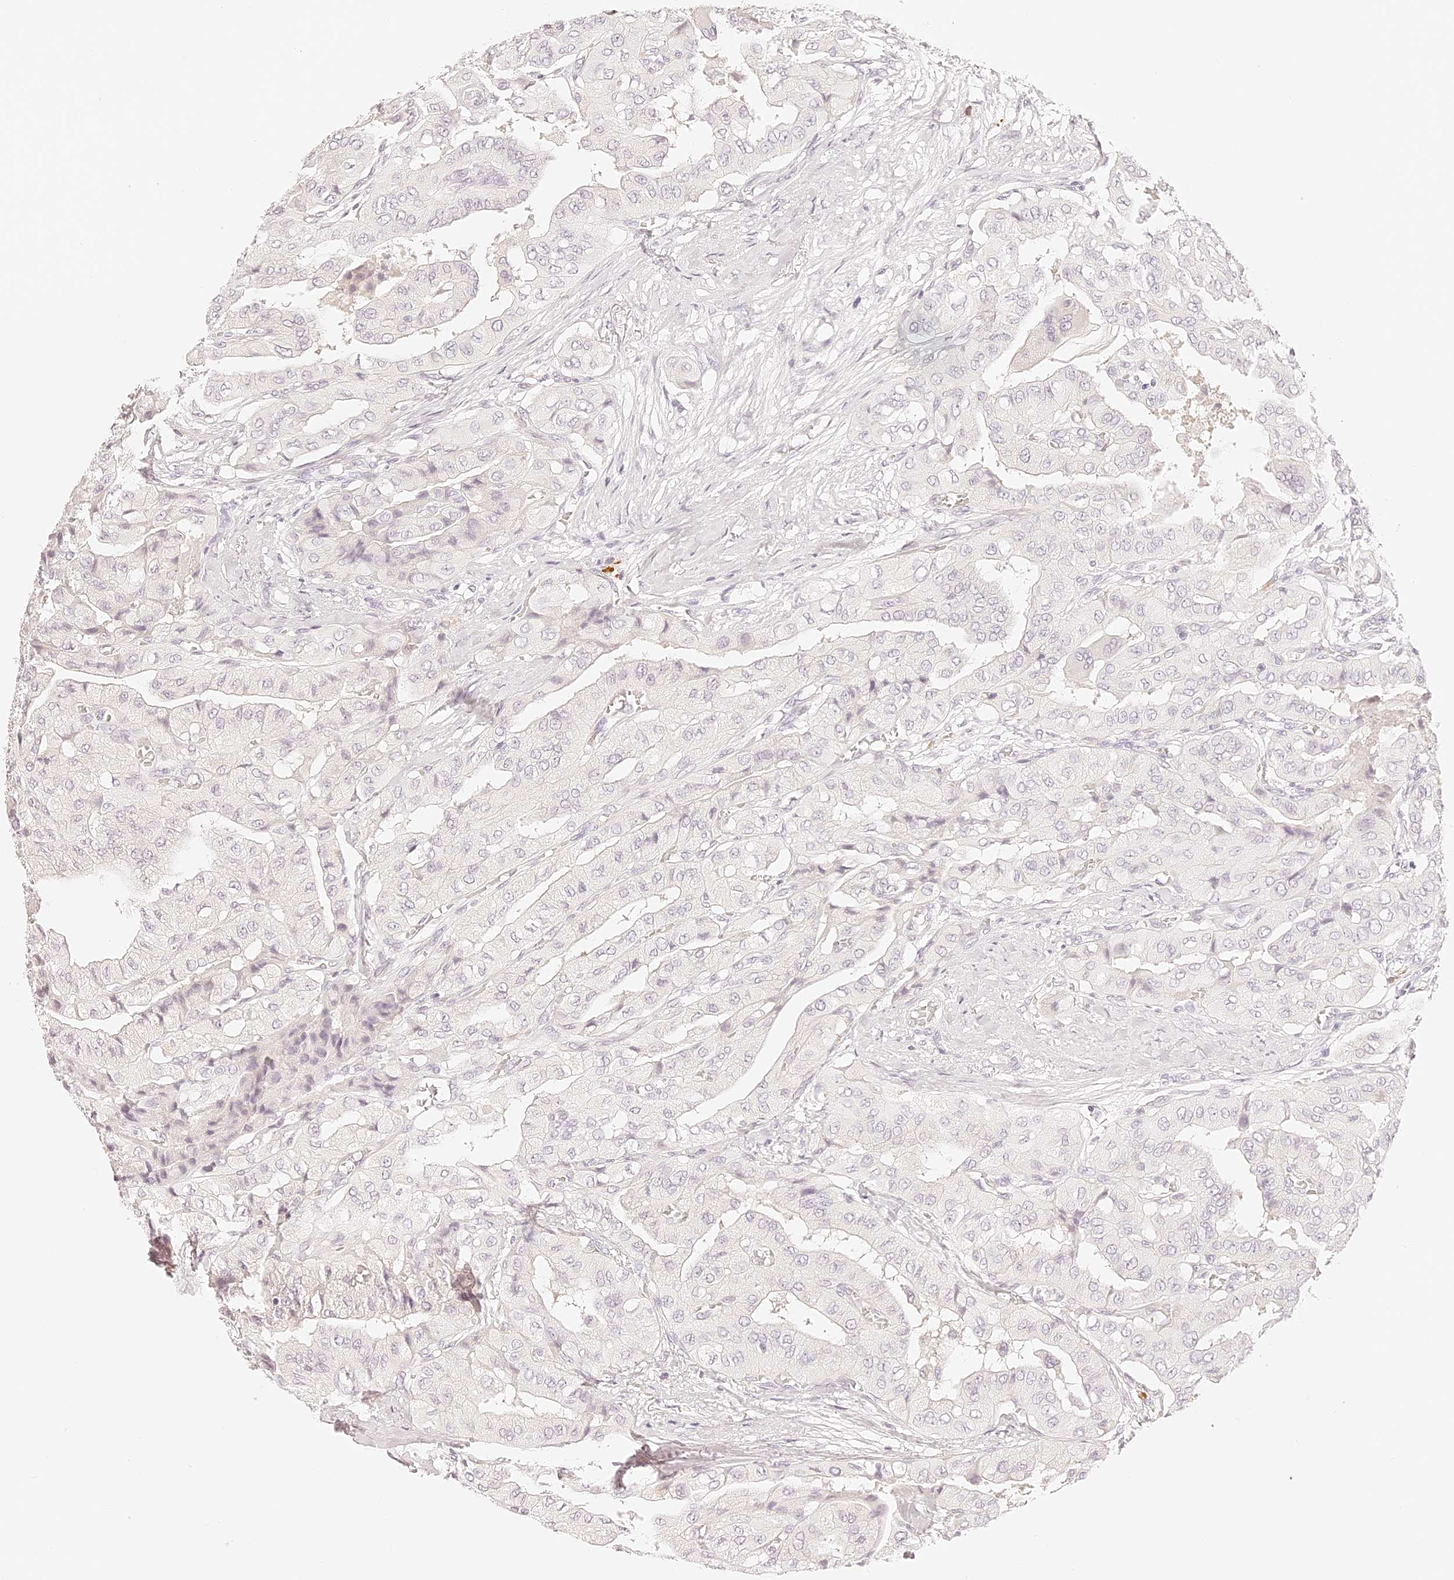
{"staining": {"intensity": "negative", "quantity": "none", "location": "none"}, "tissue": "thyroid cancer", "cell_type": "Tumor cells", "image_type": "cancer", "snomed": [{"axis": "morphology", "description": "Papillary adenocarcinoma, NOS"}, {"axis": "topography", "description": "Thyroid gland"}], "caption": "Immunohistochemistry (IHC) micrograph of thyroid cancer (papillary adenocarcinoma) stained for a protein (brown), which exhibits no positivity in tumor cells. (Immunohistochemistry, brightfield microscopy, high magnification).", "gene": "TRIM45", "patient": {"sex": "female", "age": 59}}